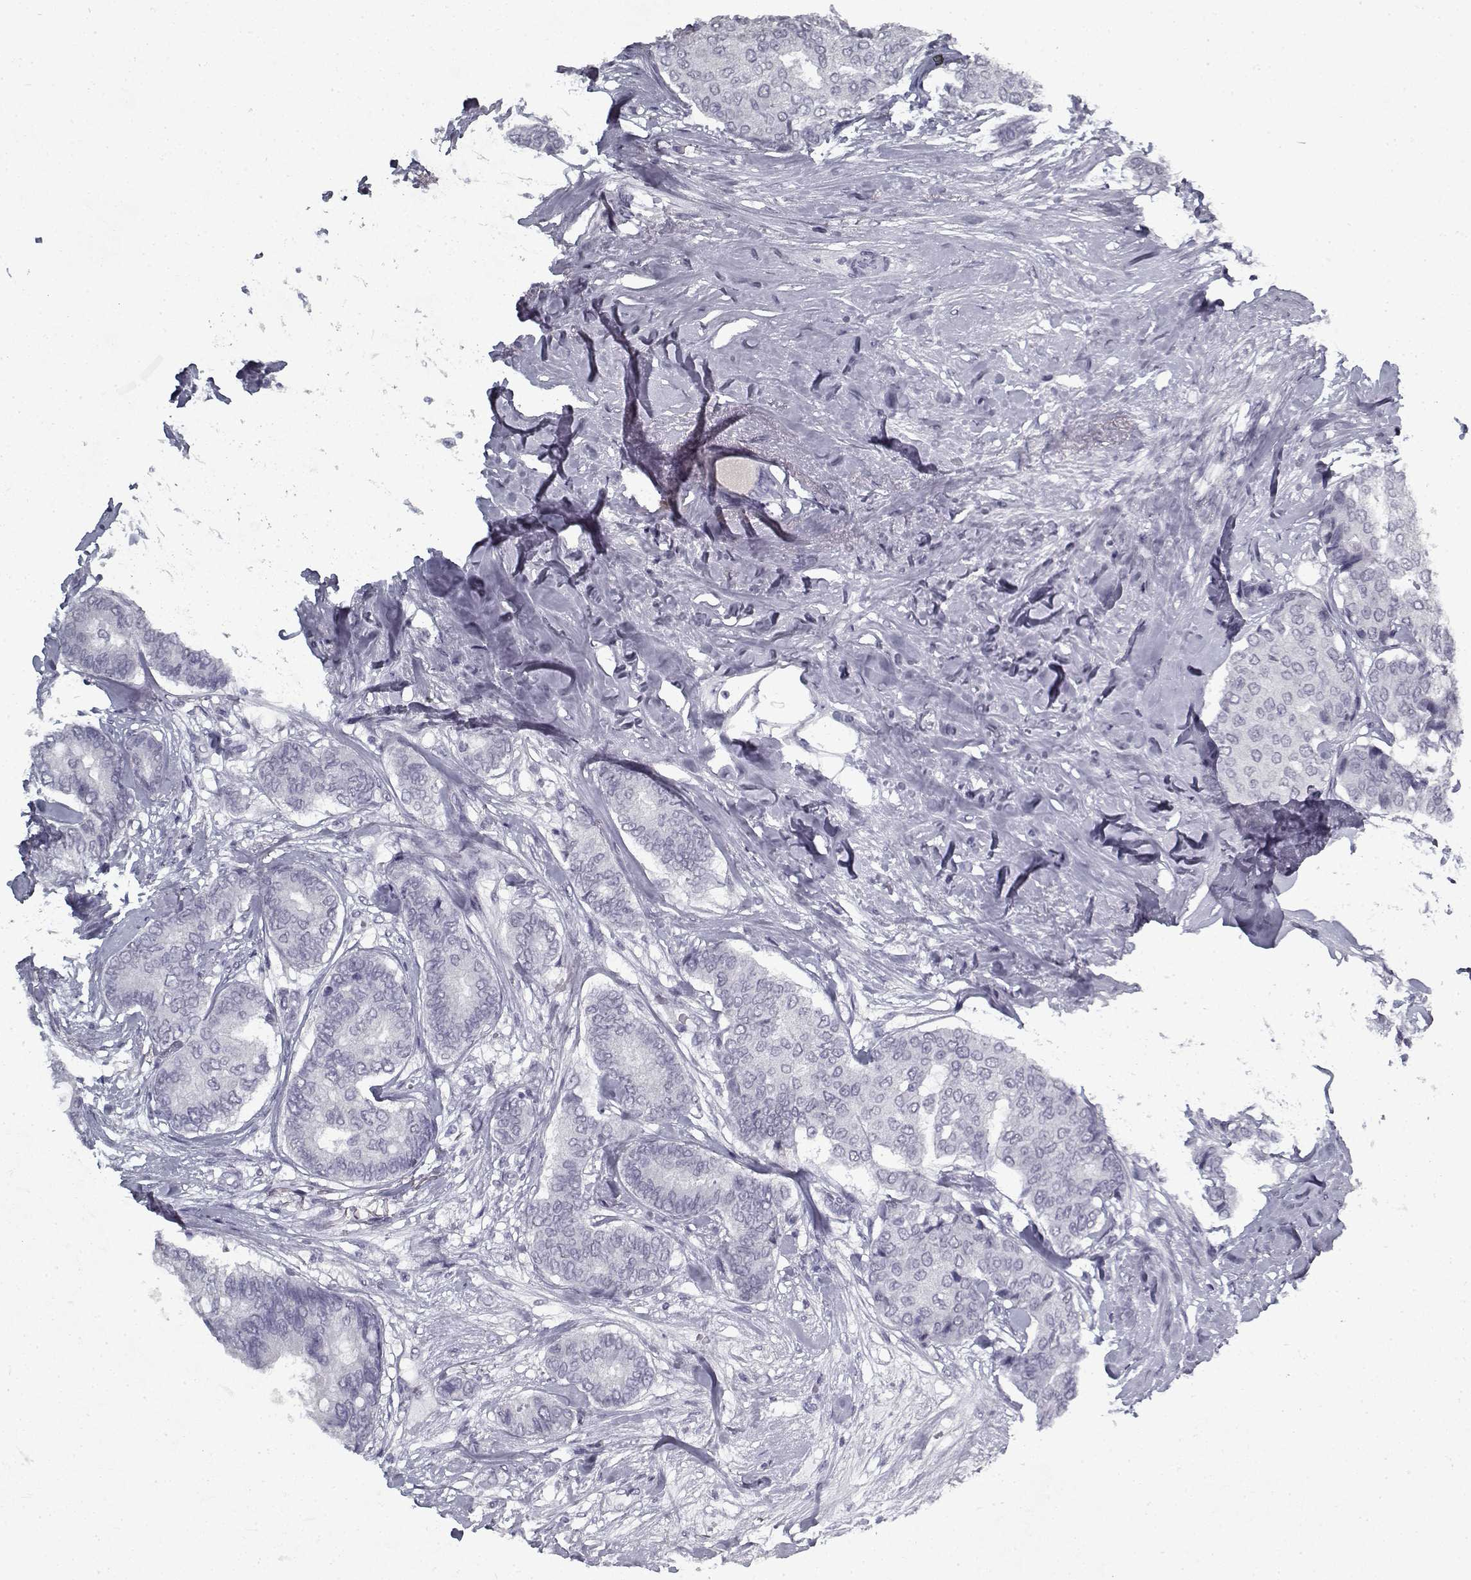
{"staining": {"intensity": "negative", "quantity": "none", "location": "none"}, "tissue": "breast cancer", "cell_type": "Tumor cells", "image_type": "cancer", "snomed": [{"axis": "morphology", "description": "Duct carcinoma"}, {"axis": "topography", "description": "Breast"}], "caption": "The immunohistochemistry (IHC) histopathology image has no significant positivity in tumor cells of breast cancer (invasive ductal carcinoma) tissue.", "gene": "RNF32", "patient": {"sex": "female", "age": 75}}